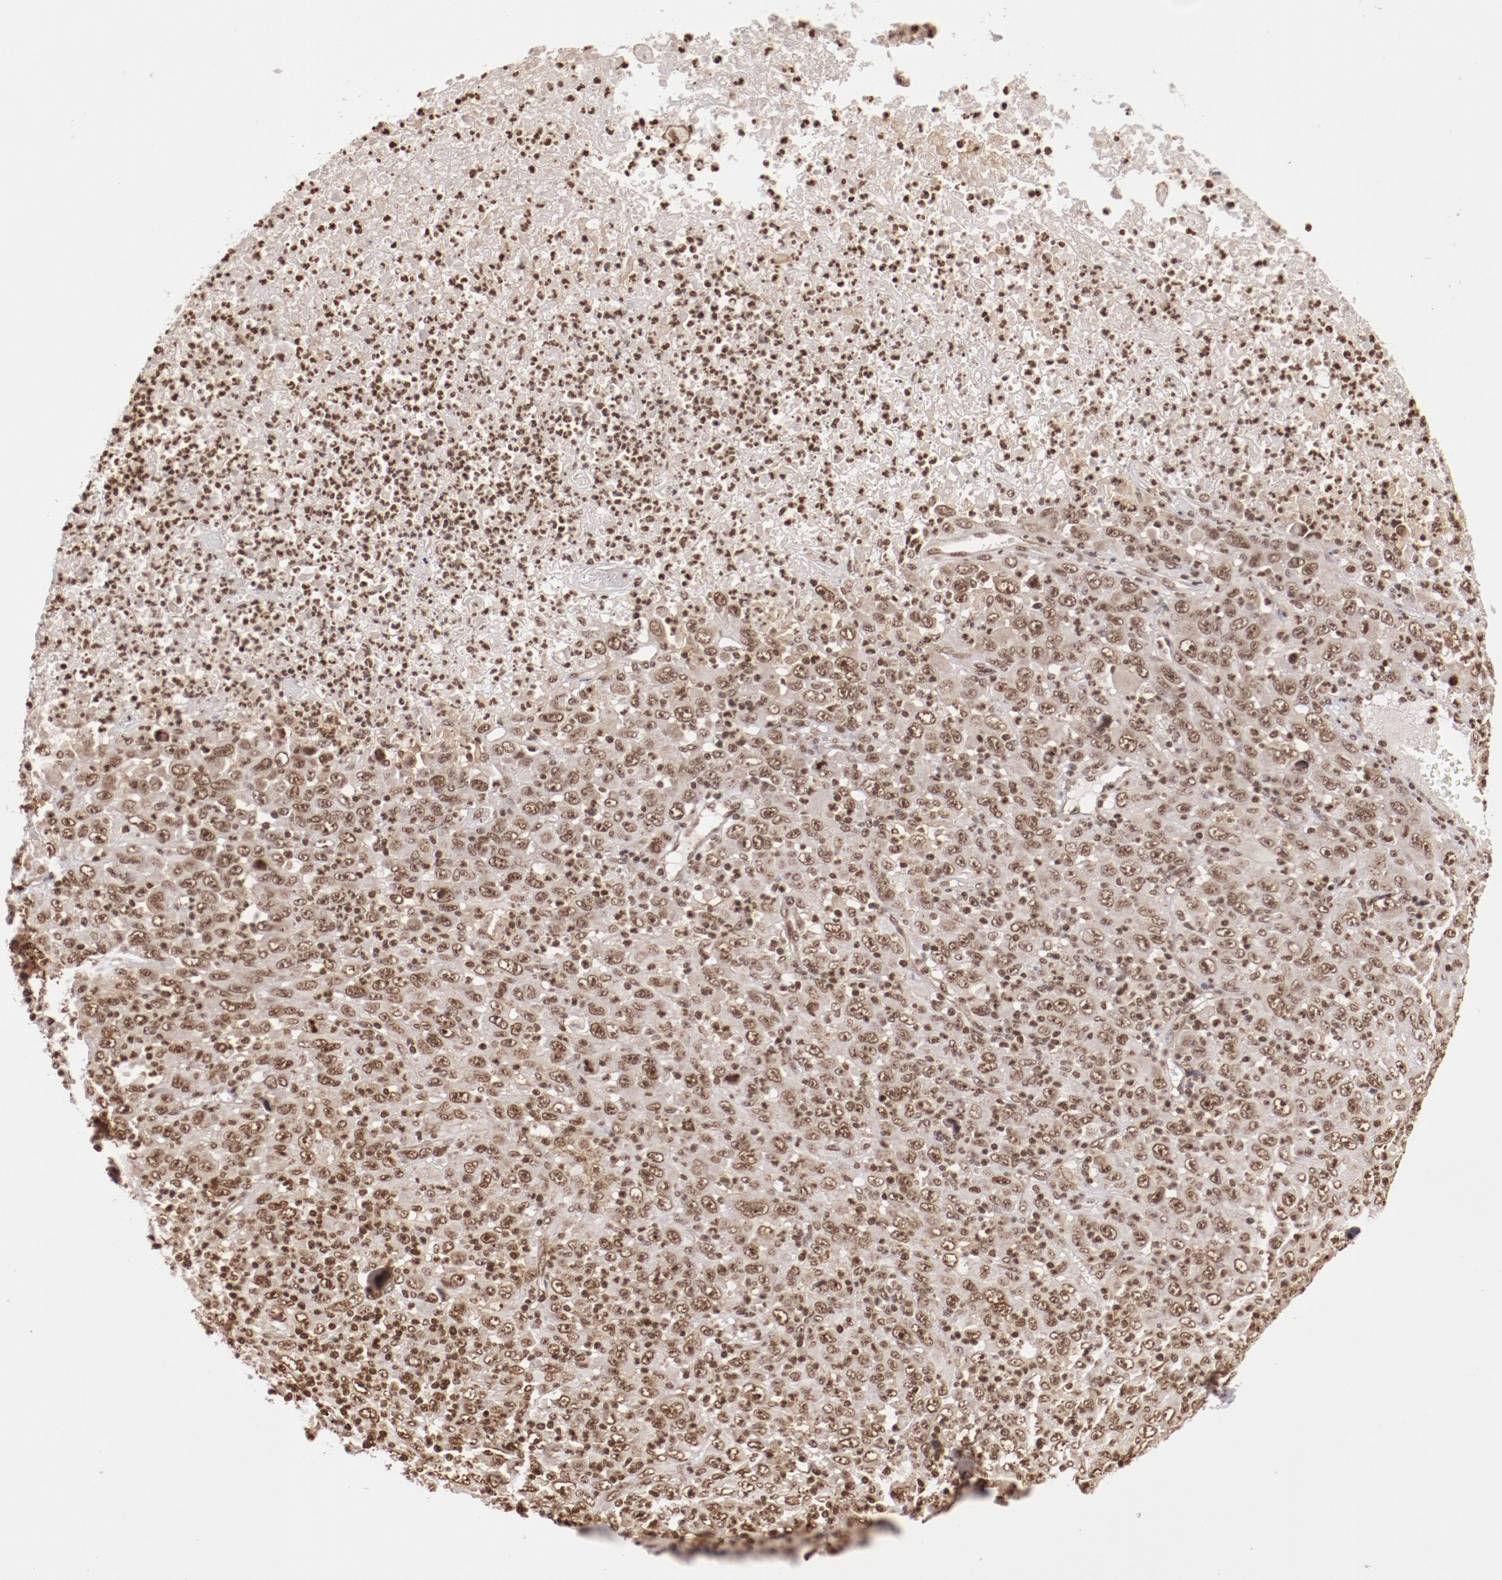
{"staining": {"intensity": "moderate", "quantity": ">75%", "location": "nuclear"}, "tissue": "melanoma", "cell_type": "Tumor cells", "image_type": "cancer", "snomed": [{"axis": "morphology", "description": "Malignant melanoma, Metastatic site"}, {"axis": "topography", "description": "Skin"}], "caption": "Protein expression analysis of human malignant melanoma (metastatic site) reveals moderate nuclear staining in about >75% of tumor cells.", "gene": "ABL2", "patient": {"sex": "female", "age": 56}}